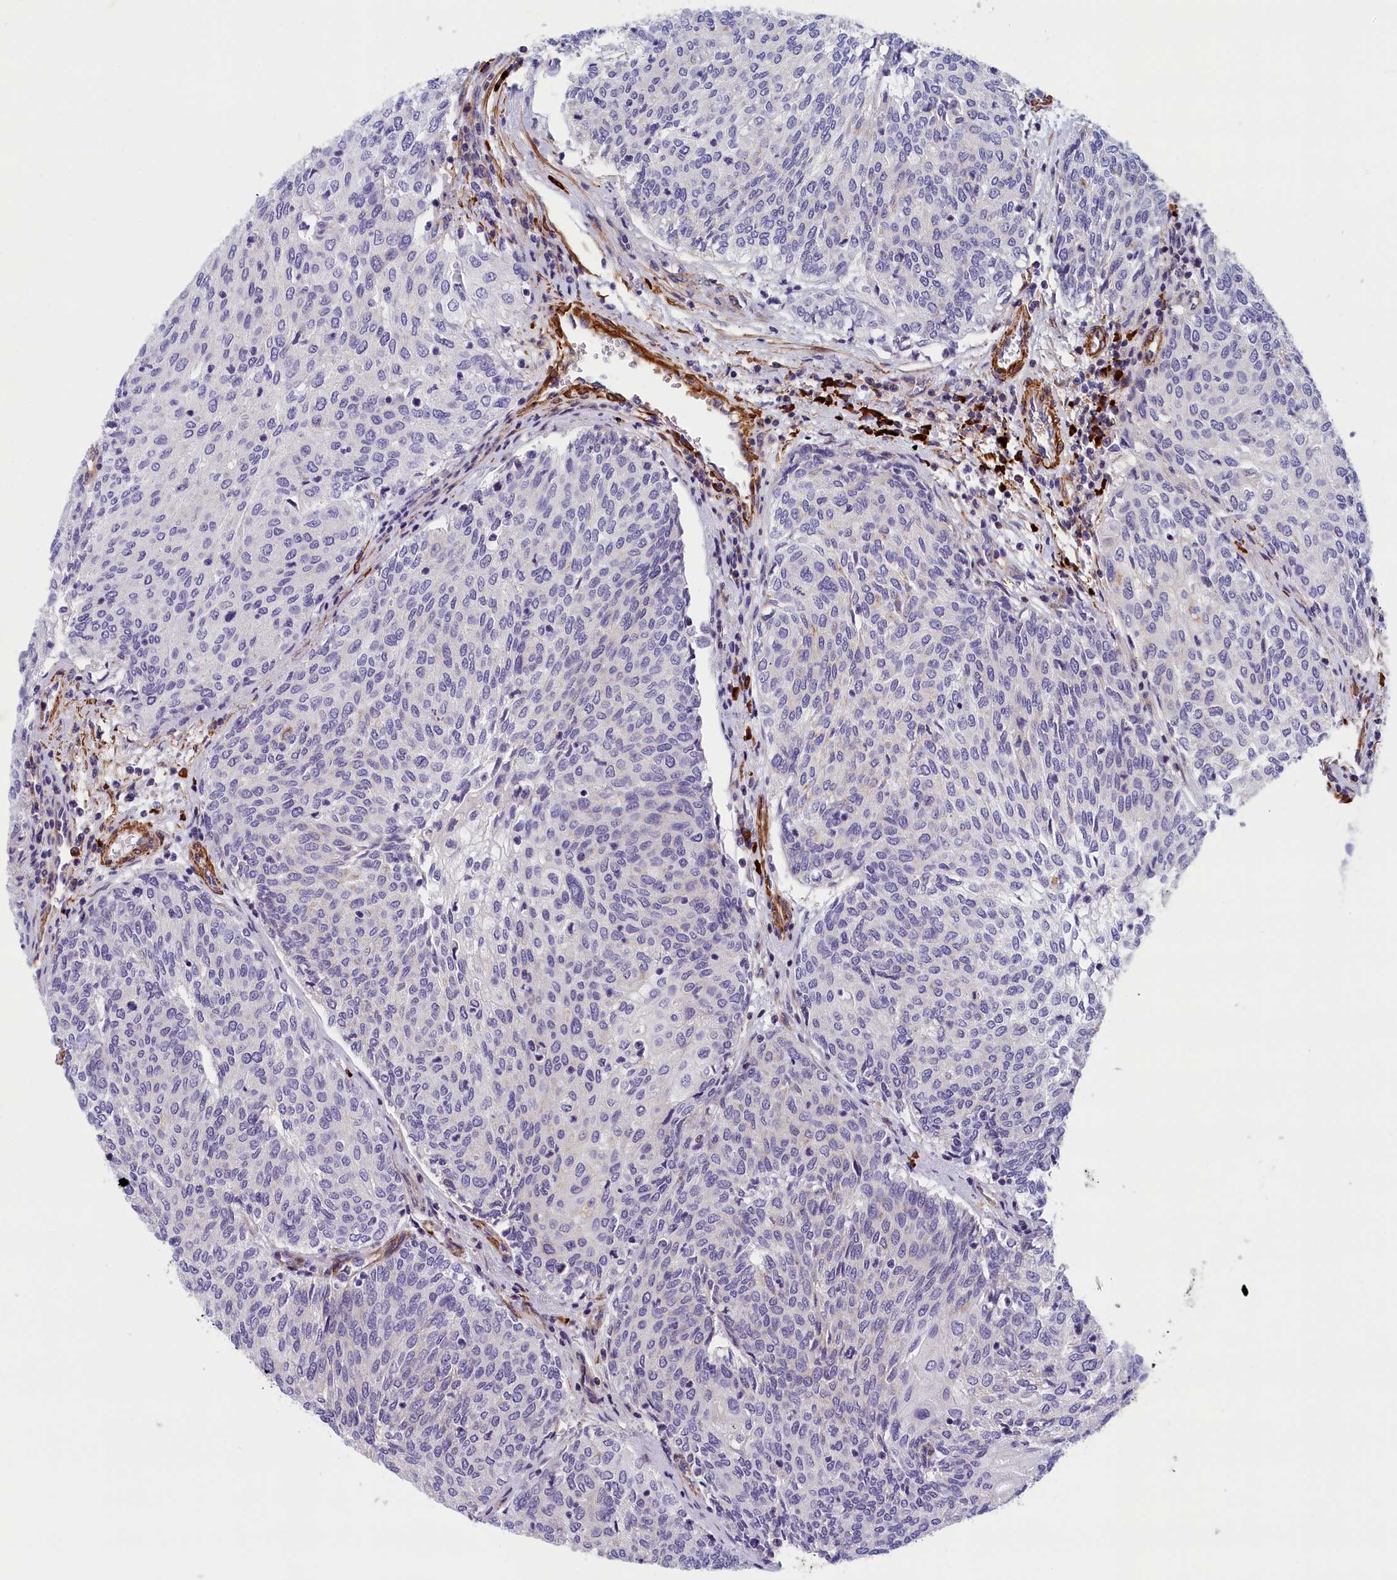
{"staining": {"intensity": "weak", "quantity": "<25%", "location": "cytoplasmic/membranous"}, "tissue": "urothelial cancer", "cell_type": "Tumor cells", "image_type": "cancer", "snomed": [{"axis": "morphology", "description": "Urothelial carcinoma, High grade"}, {"axis": "topography", "description": "Urinary bladder"}], "caption": "The image displays no staining of tumor cells in urothelial carcinoma (high-grade).", "gene": "BCL2L13", "patient": {"sex": "female", "age": 79}}